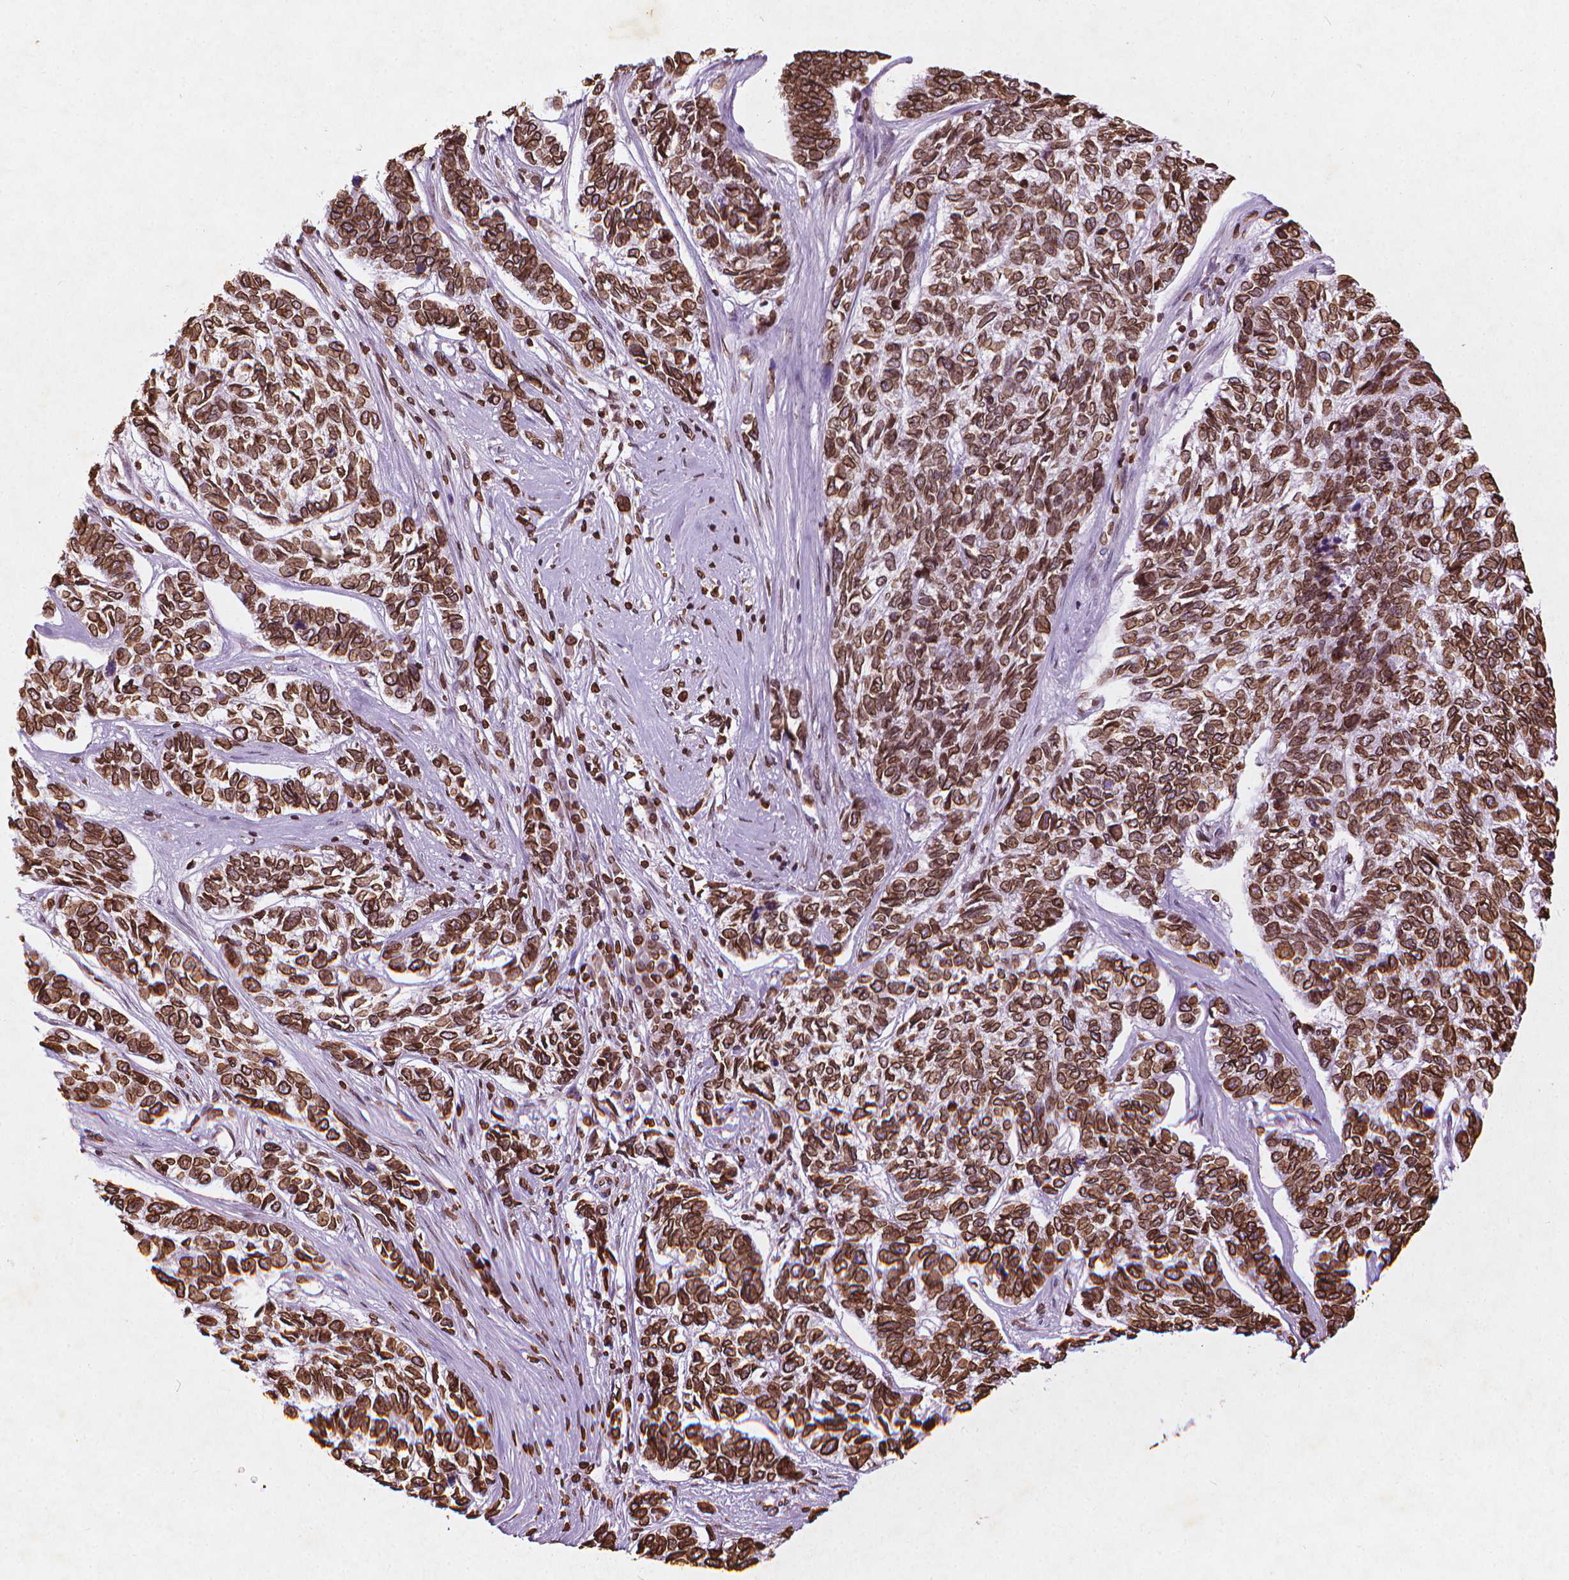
{"staining": {"intensity": "strong", "quantity": ">75%", "location": "cytoplasmic/membranous,nuclear"}, "tissue": "skin cancer", "cell_type": "Tumor cells", "image_type": "cancer", "snomed": [{"axis": "morphology", "description": "Basal cell carcinoma"}, {"axis": "topography", "description": "Skin"}], "caption": "Immunohistochemical staining of basal cell carcinoma (skin) reveals strong cytoplasmic/membranous and nuclear protein staining in about >75% of tumor cells.", "gene": "LMNB1", "patient": {"sex": "female", "age": 65}}